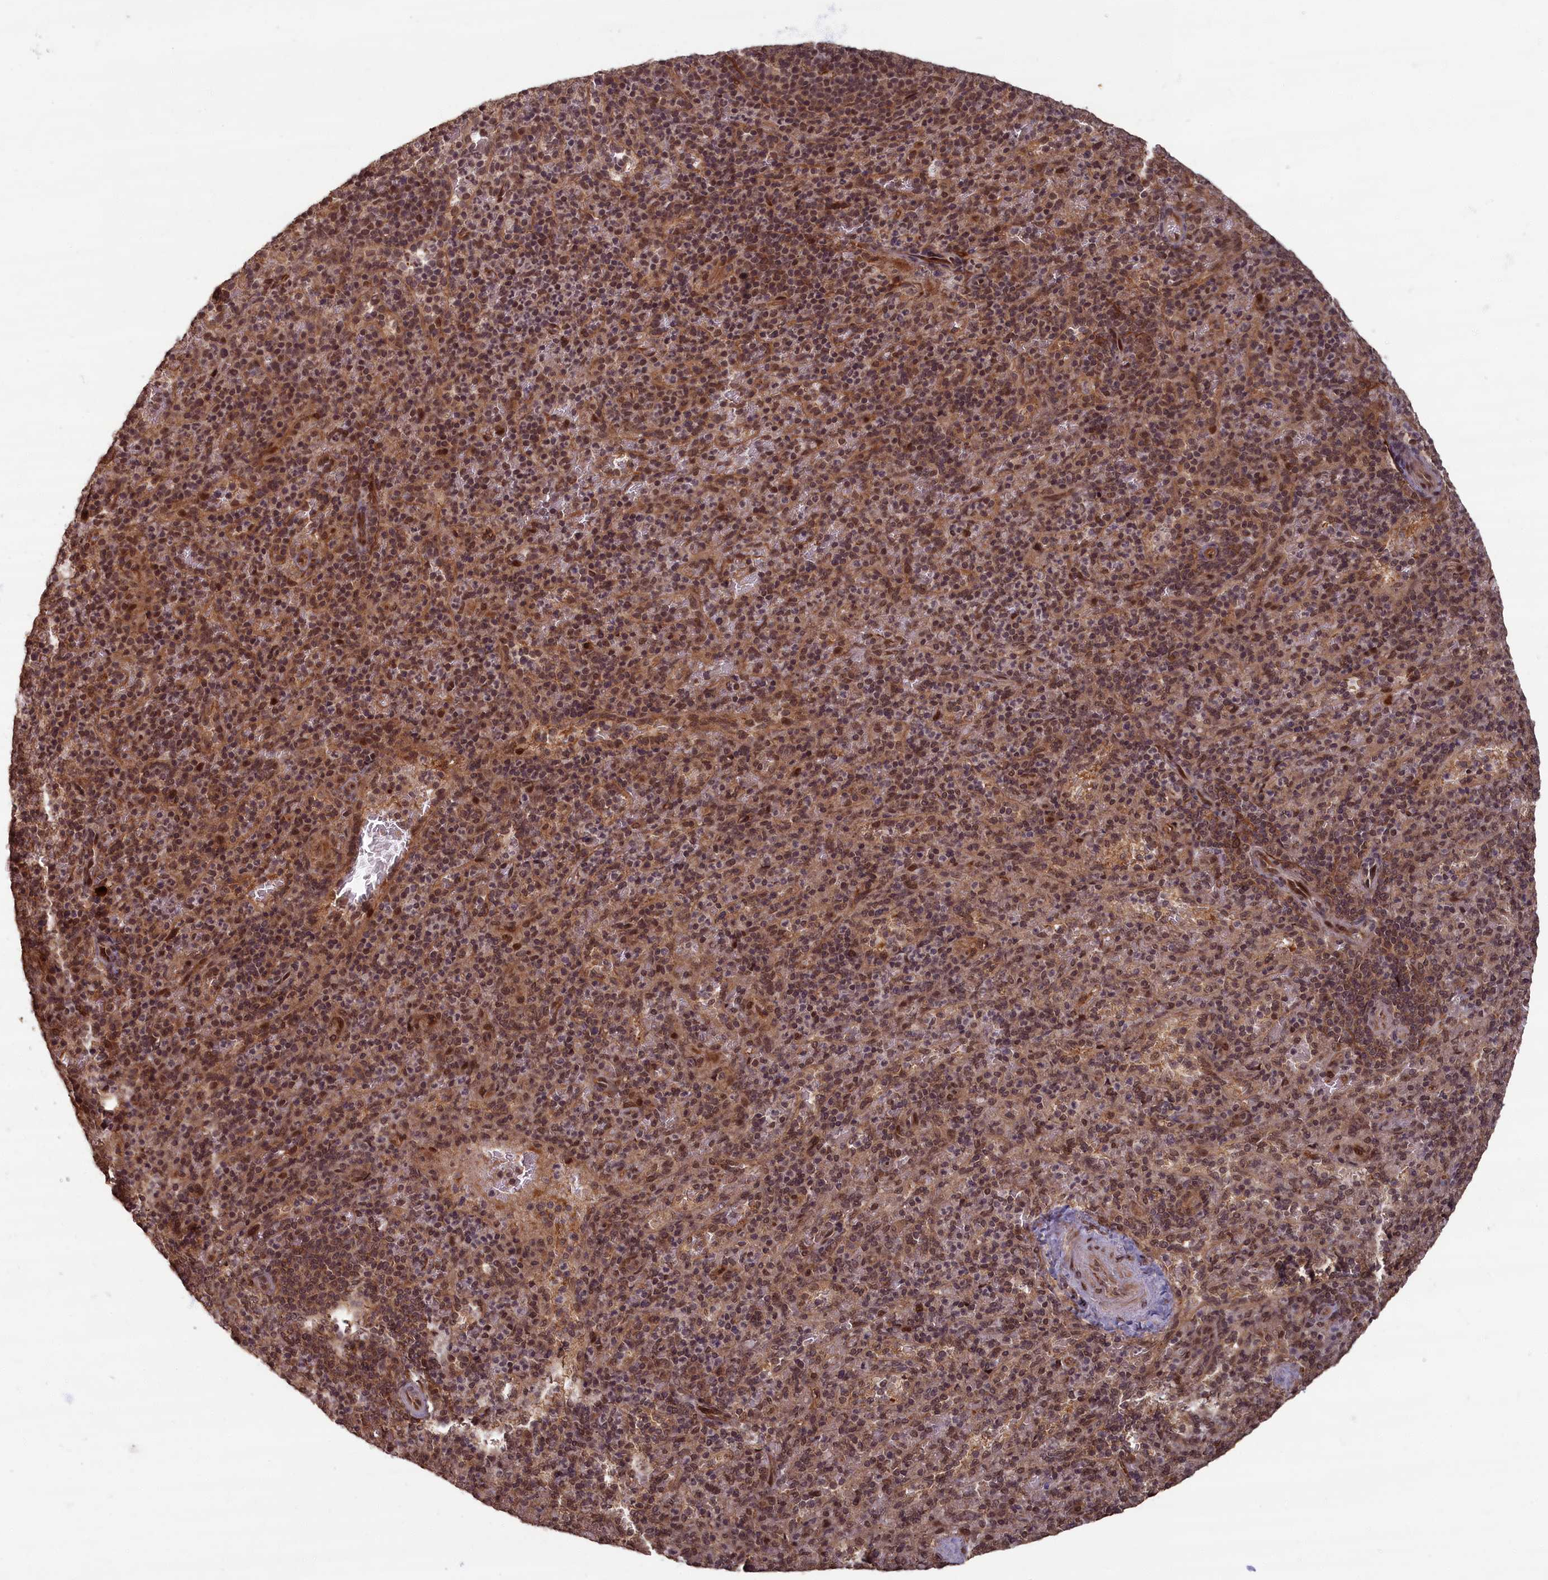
{"staining": {"intensity": "moderate", "quantity": "25%-75%", "location": "cytoplasmic/membranous,nuclear"}, "tissue": "spleen", "cell_type": "Cells in red pulp", "image_type": "normal", "snomed": [{"axis": "morphology", "description": "Normal tissue, NOS"}, {"axis": "topography", "description": "Spleen"}], "caption": "Protein staining reveals moderate cytoplasmic/membranous,nuclear expression in about 25%-75% of cells in red pulp in benign spleen. (Brightfield microscopy of DAB IHC at high magnification).", "gene": "HIF3A", "patient": {"sex": "male", "age": 82}}